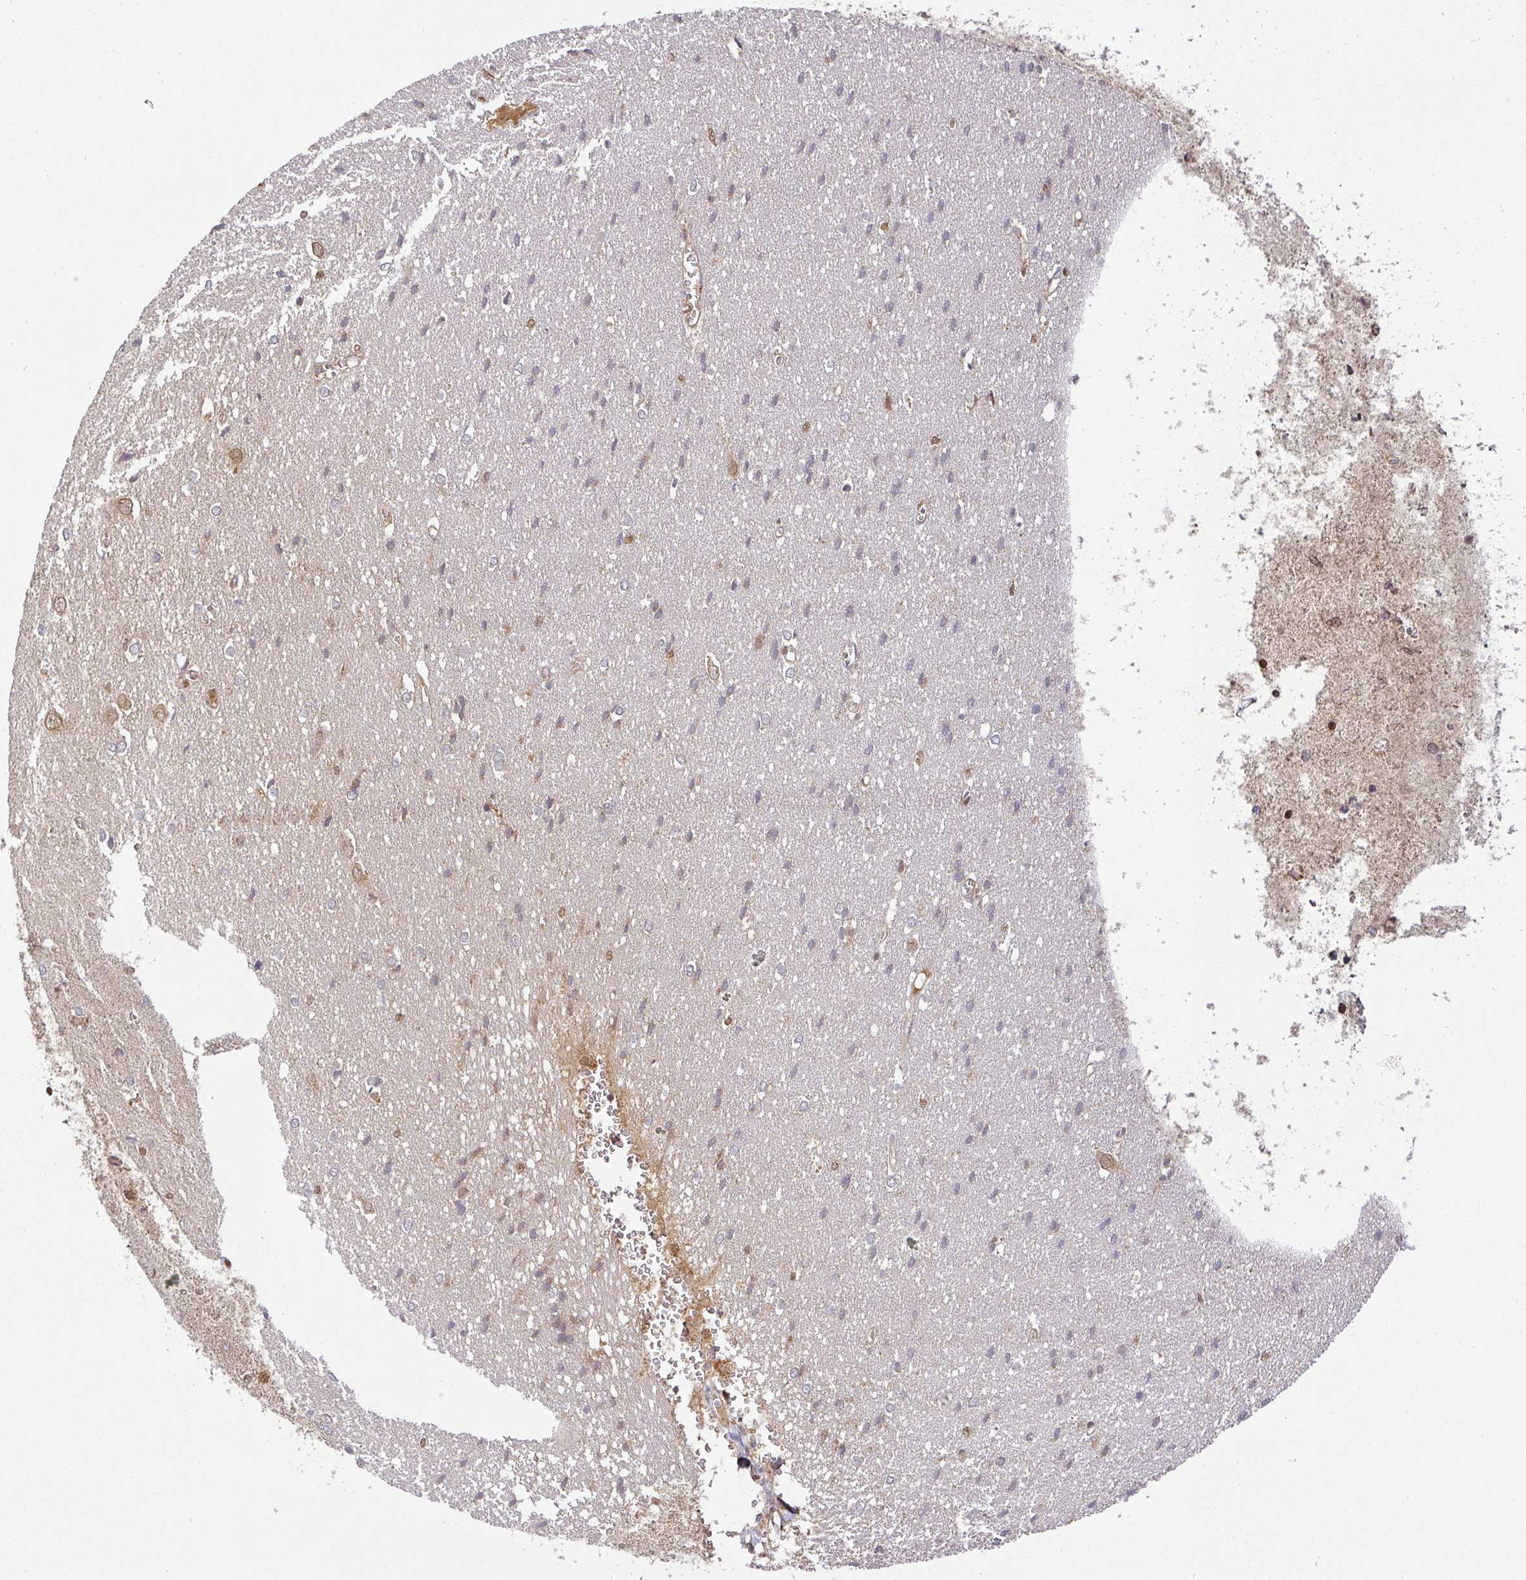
{"staining": {"intensity": "moderate", "quantity": "<25%", "location": "cytoplasmic/membranous"}, "tissue": "cerebral cortex", "cell_type": "Endothelial cells", "image_type": "normal", "snomed": [{"axis": "morphology", "description": "Normal tissue, NOS"}, {"axis": "topography", "description": "Cerebral cortex"}], "caption": "Human cerebral cortex stained with a brown dye shows moderate cytoplasmic/membranous positive staining in approximately <25% of endothelial cells.", "gene": "MALSU1", "patient": {"sex": "male", "age": 37}}